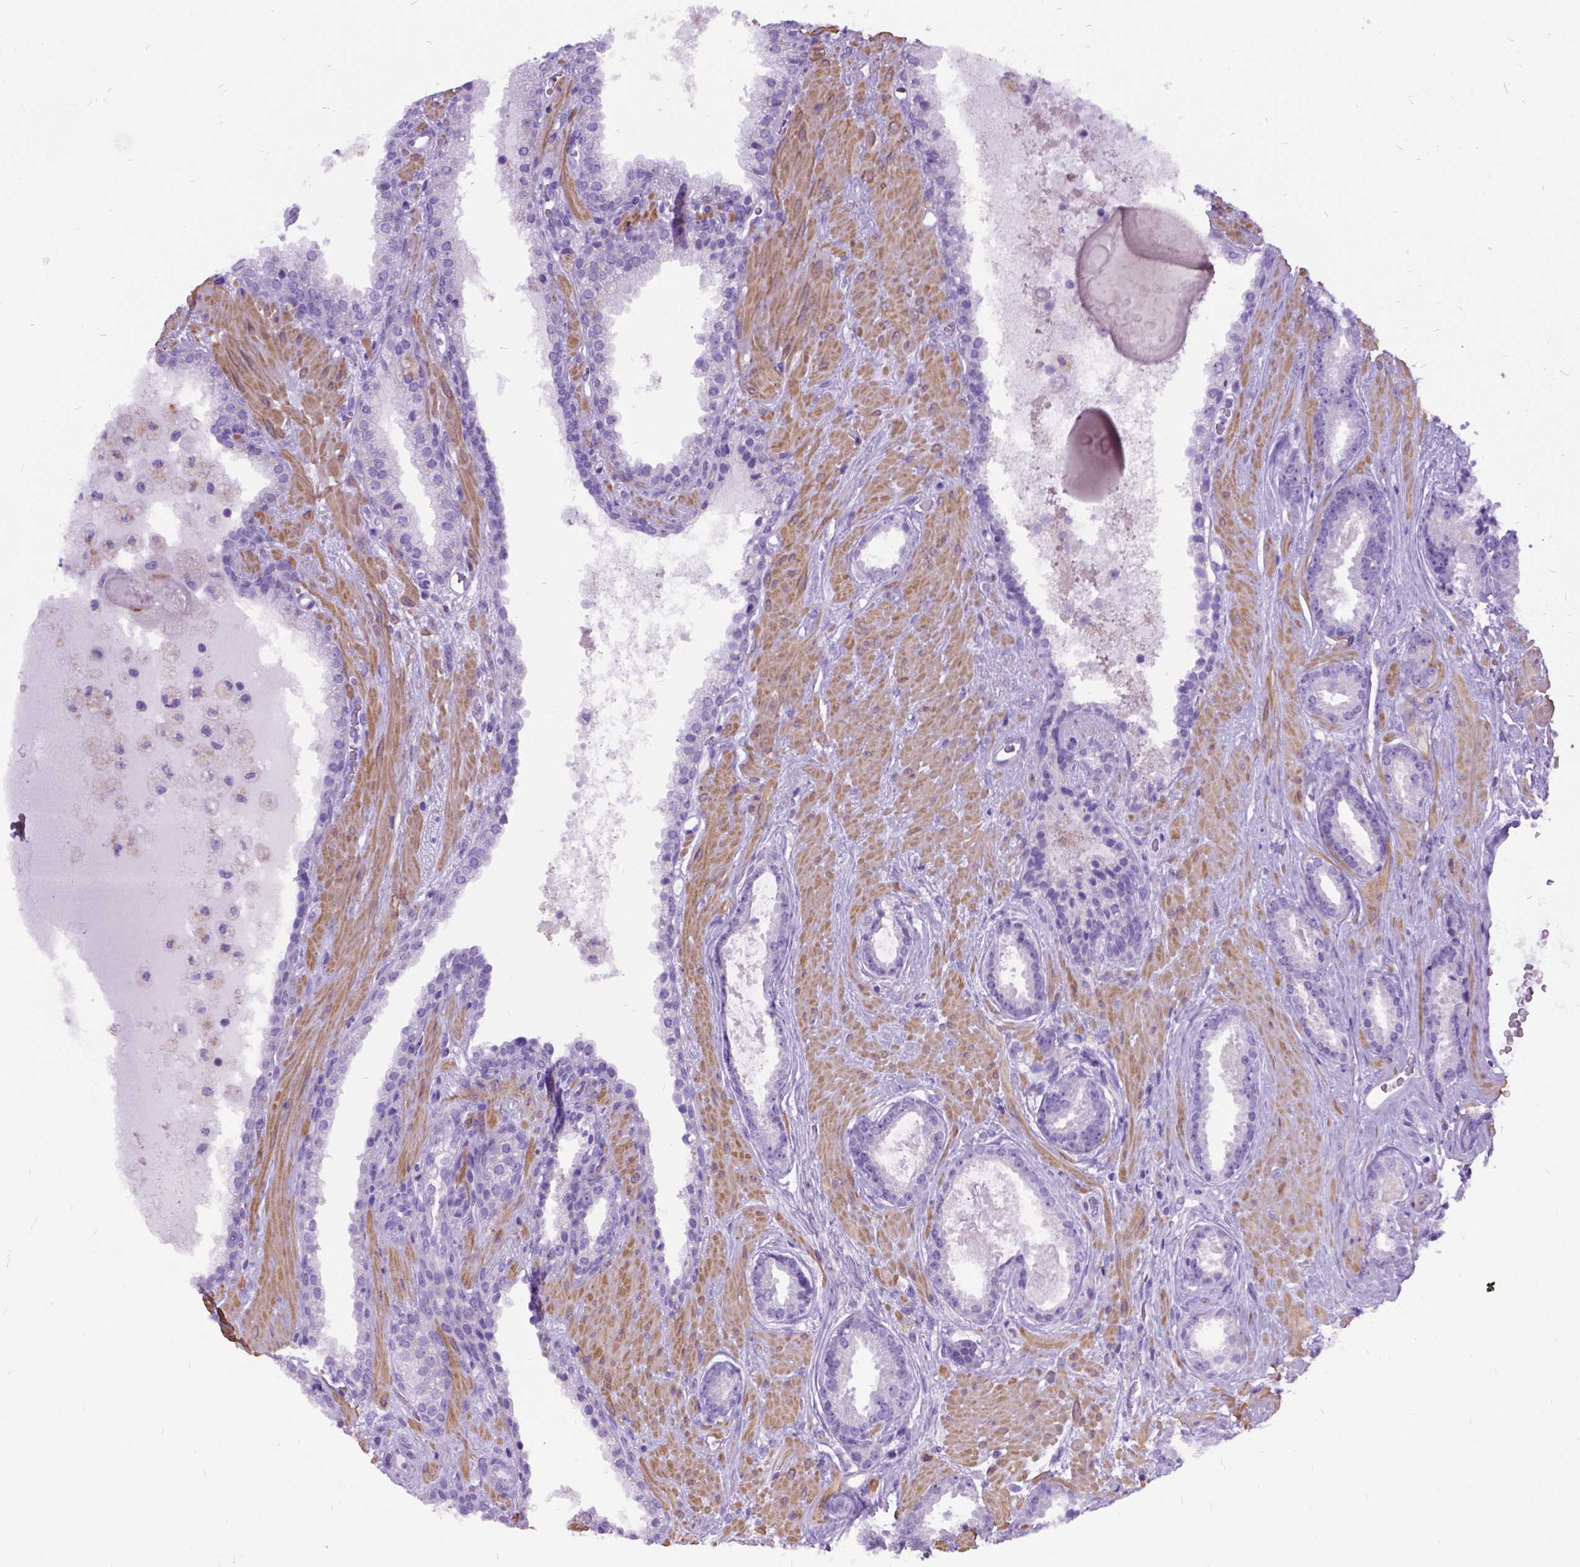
{"staining": {"intensity": "negative", "quantity": "none", "location": "none"}, "tissue": "prostate cancer", "cell_type": "Tumor cells", "image_type": "cancer", "snomed": [{"axis": "morphology", "description": "Adenocarcinoma, Low grade"}, {"axis": "topography", "description": "Prostate"}], "caption": "Prostate low-grade adenocarcinoma was stained to show a protein in brown. There is no significant expression in tumor cells. (DAB (3,3'-diaminobenzidine) IHC, high magnification).", "gene": "PRG2", "patient": {"sex": "male", "age": 62}}